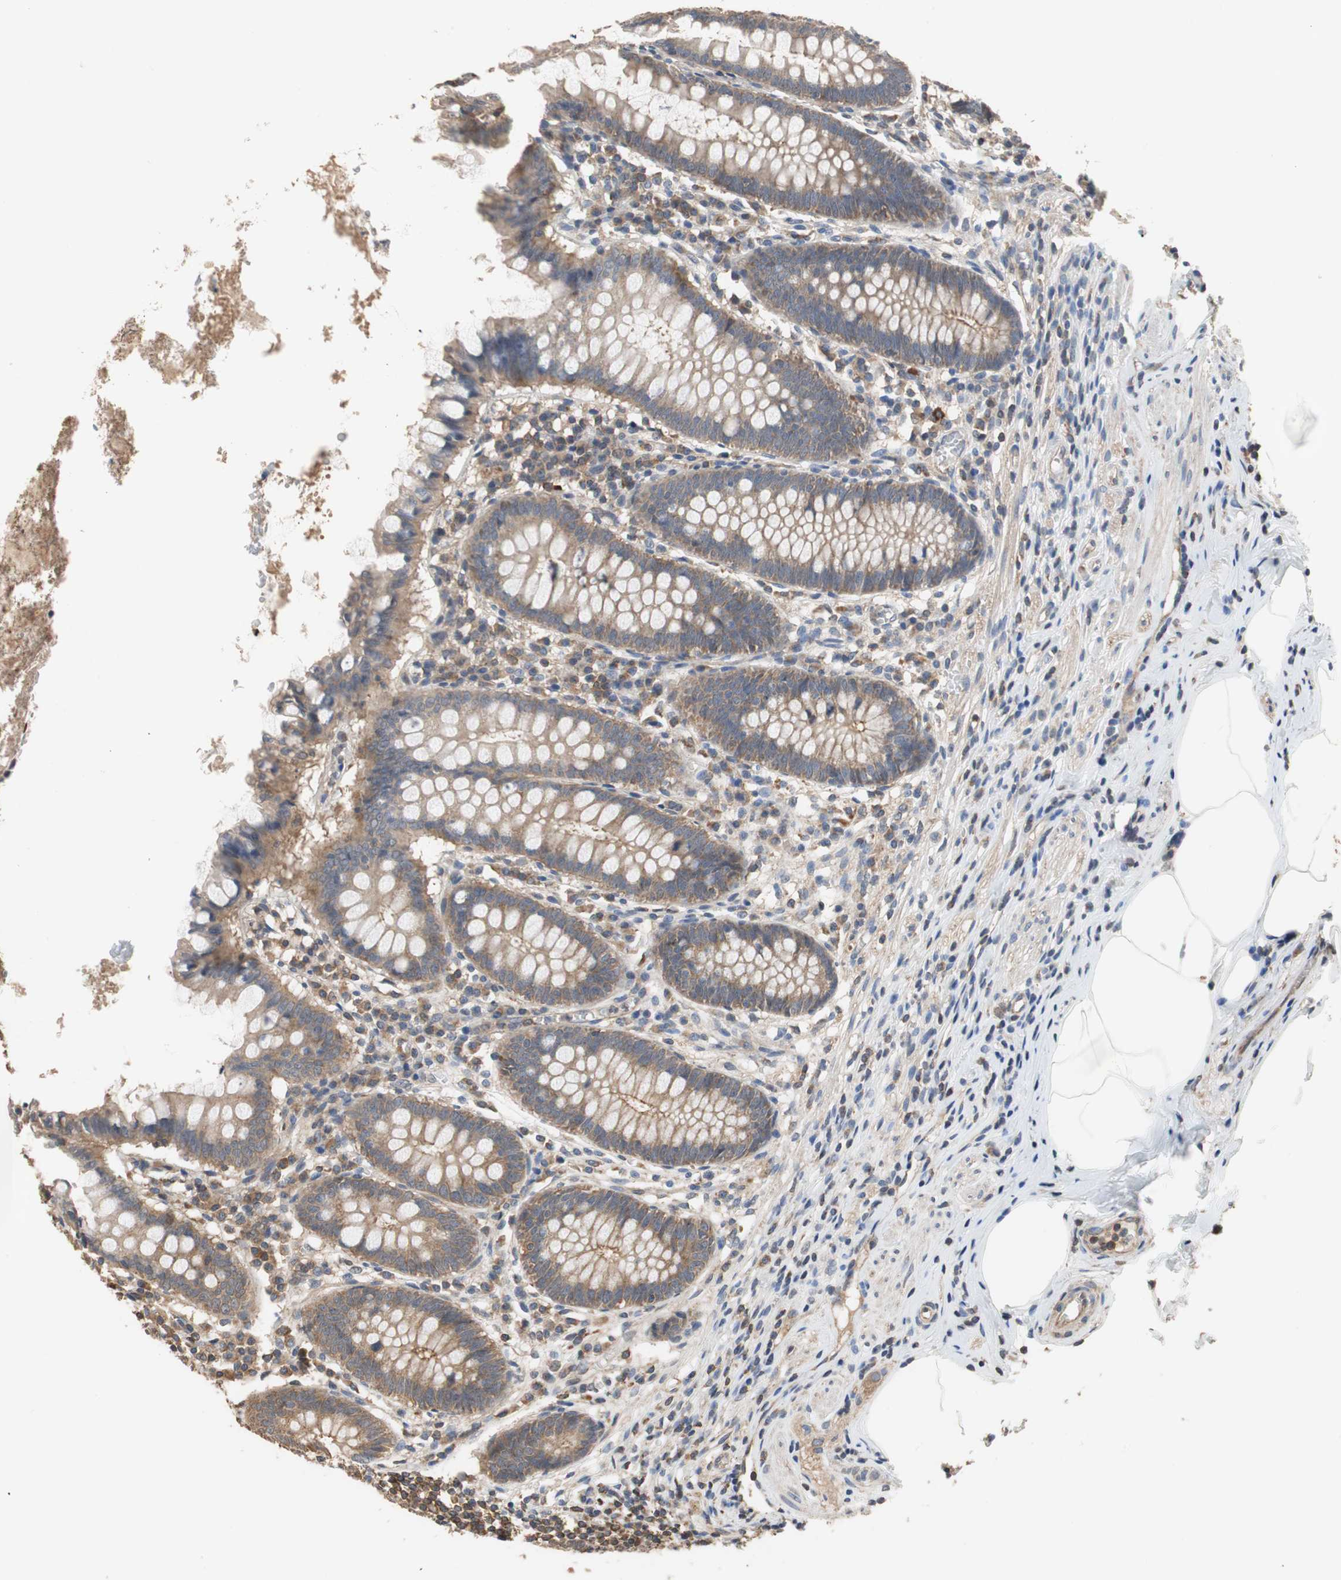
{"staining": {"intensity": "moderate", "quantity": ">75%", "location": "cytoplasmic/membranous"}, "tissue": "appendix", "cell_type": "Glandular cells", "image_type": "normal", "snomed": [{"axis": "morphology", "description": "Normal tissue, NOS"}, {"axis": "topography", "description": "Appendix"}], "caption": "Approximately >75% of glandular cells in normal human appendix reveal moderate cytoplasmic/membranous protein positivity as visualized by brown immunohistochemical staining.", "gene": "MAP4K2", "patient": {"sex": "female", "age": 50}}